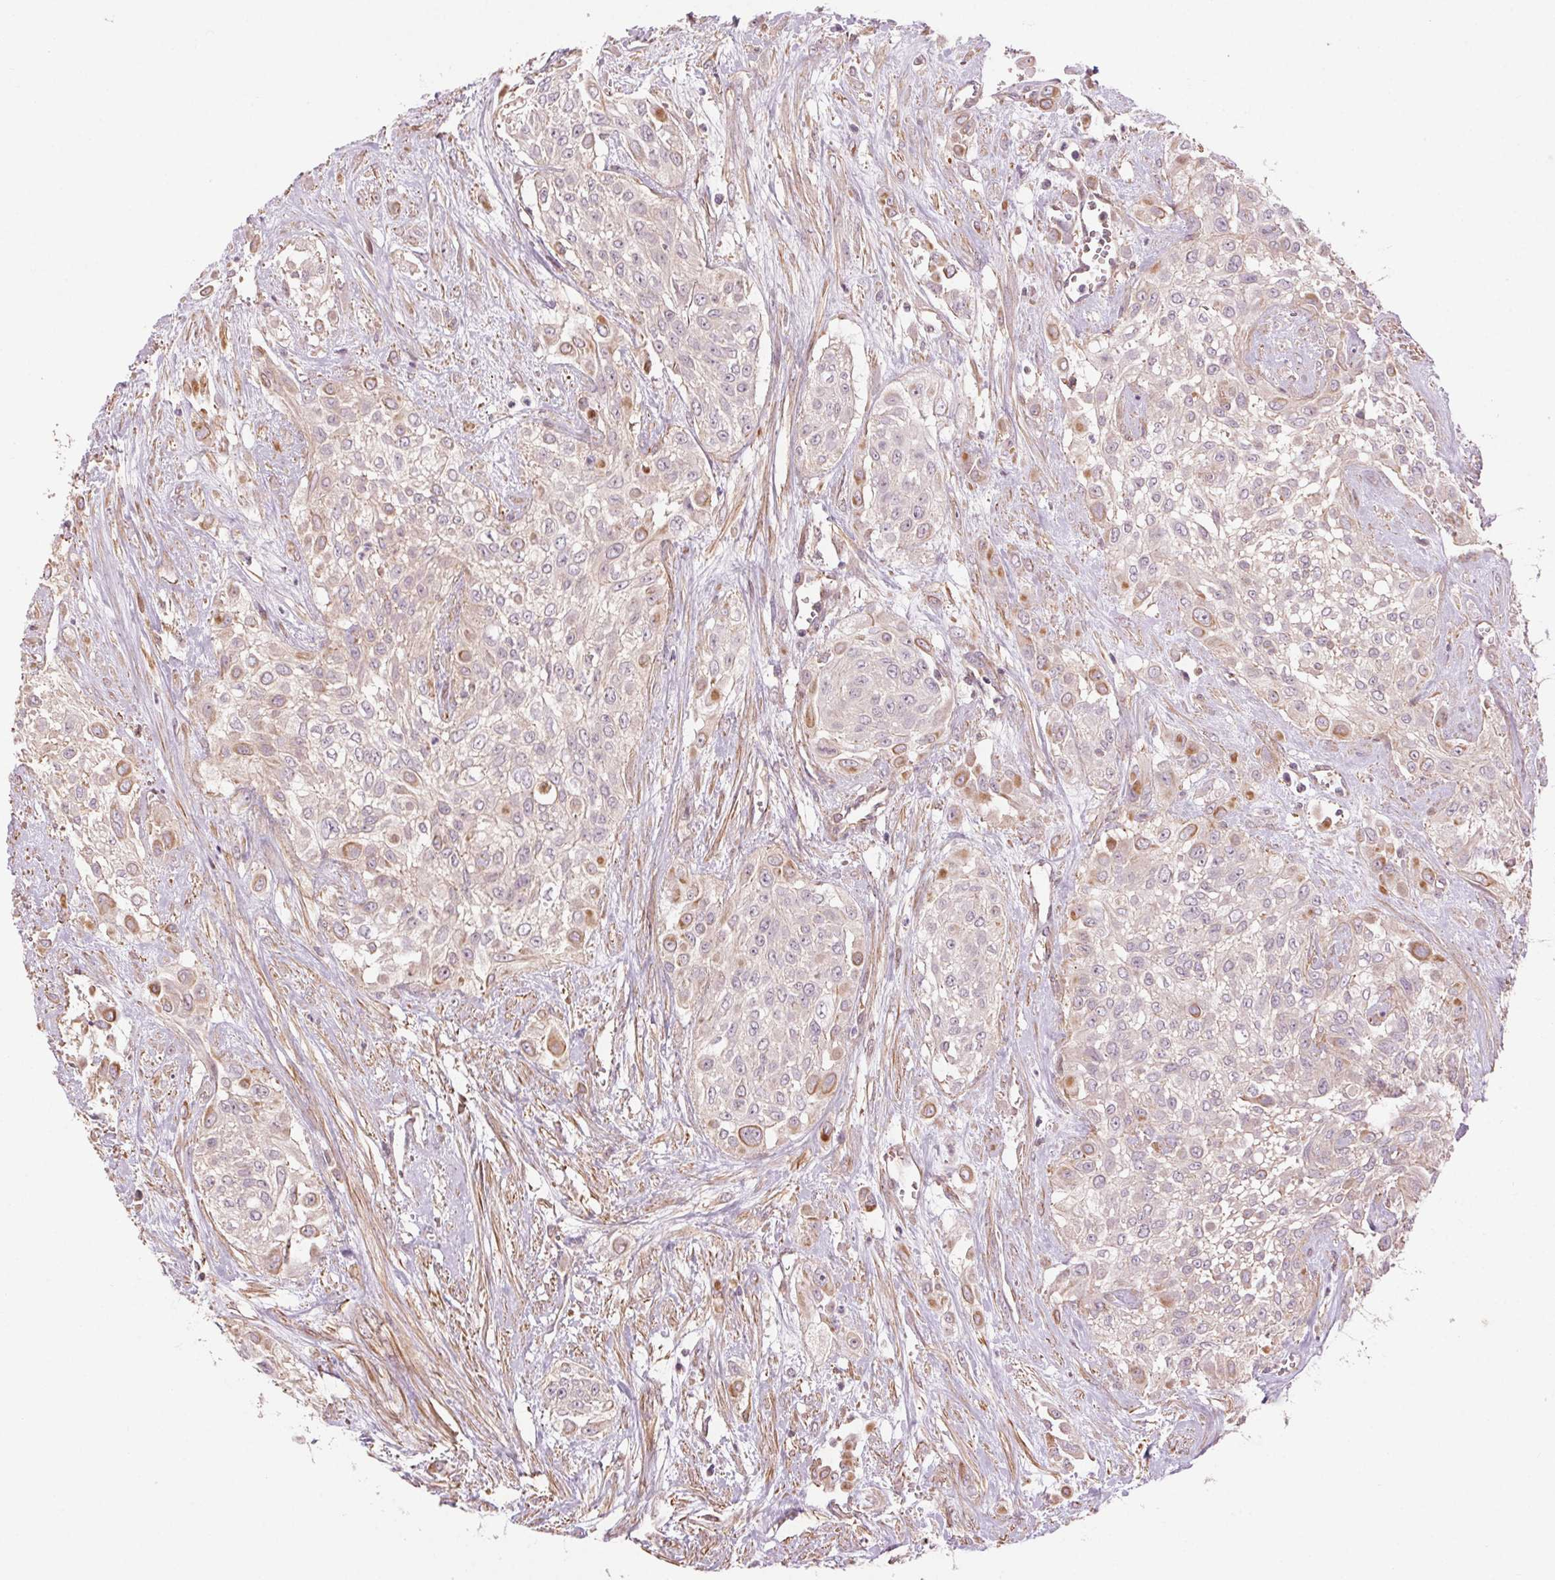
{"staining": {"intensity": "negative", "quantity": "none", "location": "none"}, "tissue": "urothelial cancer", "cell_type": "Tumor cells", "image_type": "cancer", "snomed": [{"axis": "morphology", "description": "Urothelial carcinoma, High grade"}, {"axis": "topography", "description": "Urinary bladder"}], "caption": "IHC image of neoplastic tissue: high-grade urothelial carcinoma stained with DAB (3,3'-diaminobenzidine) demonstrates no significant protein staining in tumor cells.", "gene": "CCSER1", "patient": {"sex": "male", "age": 57}}